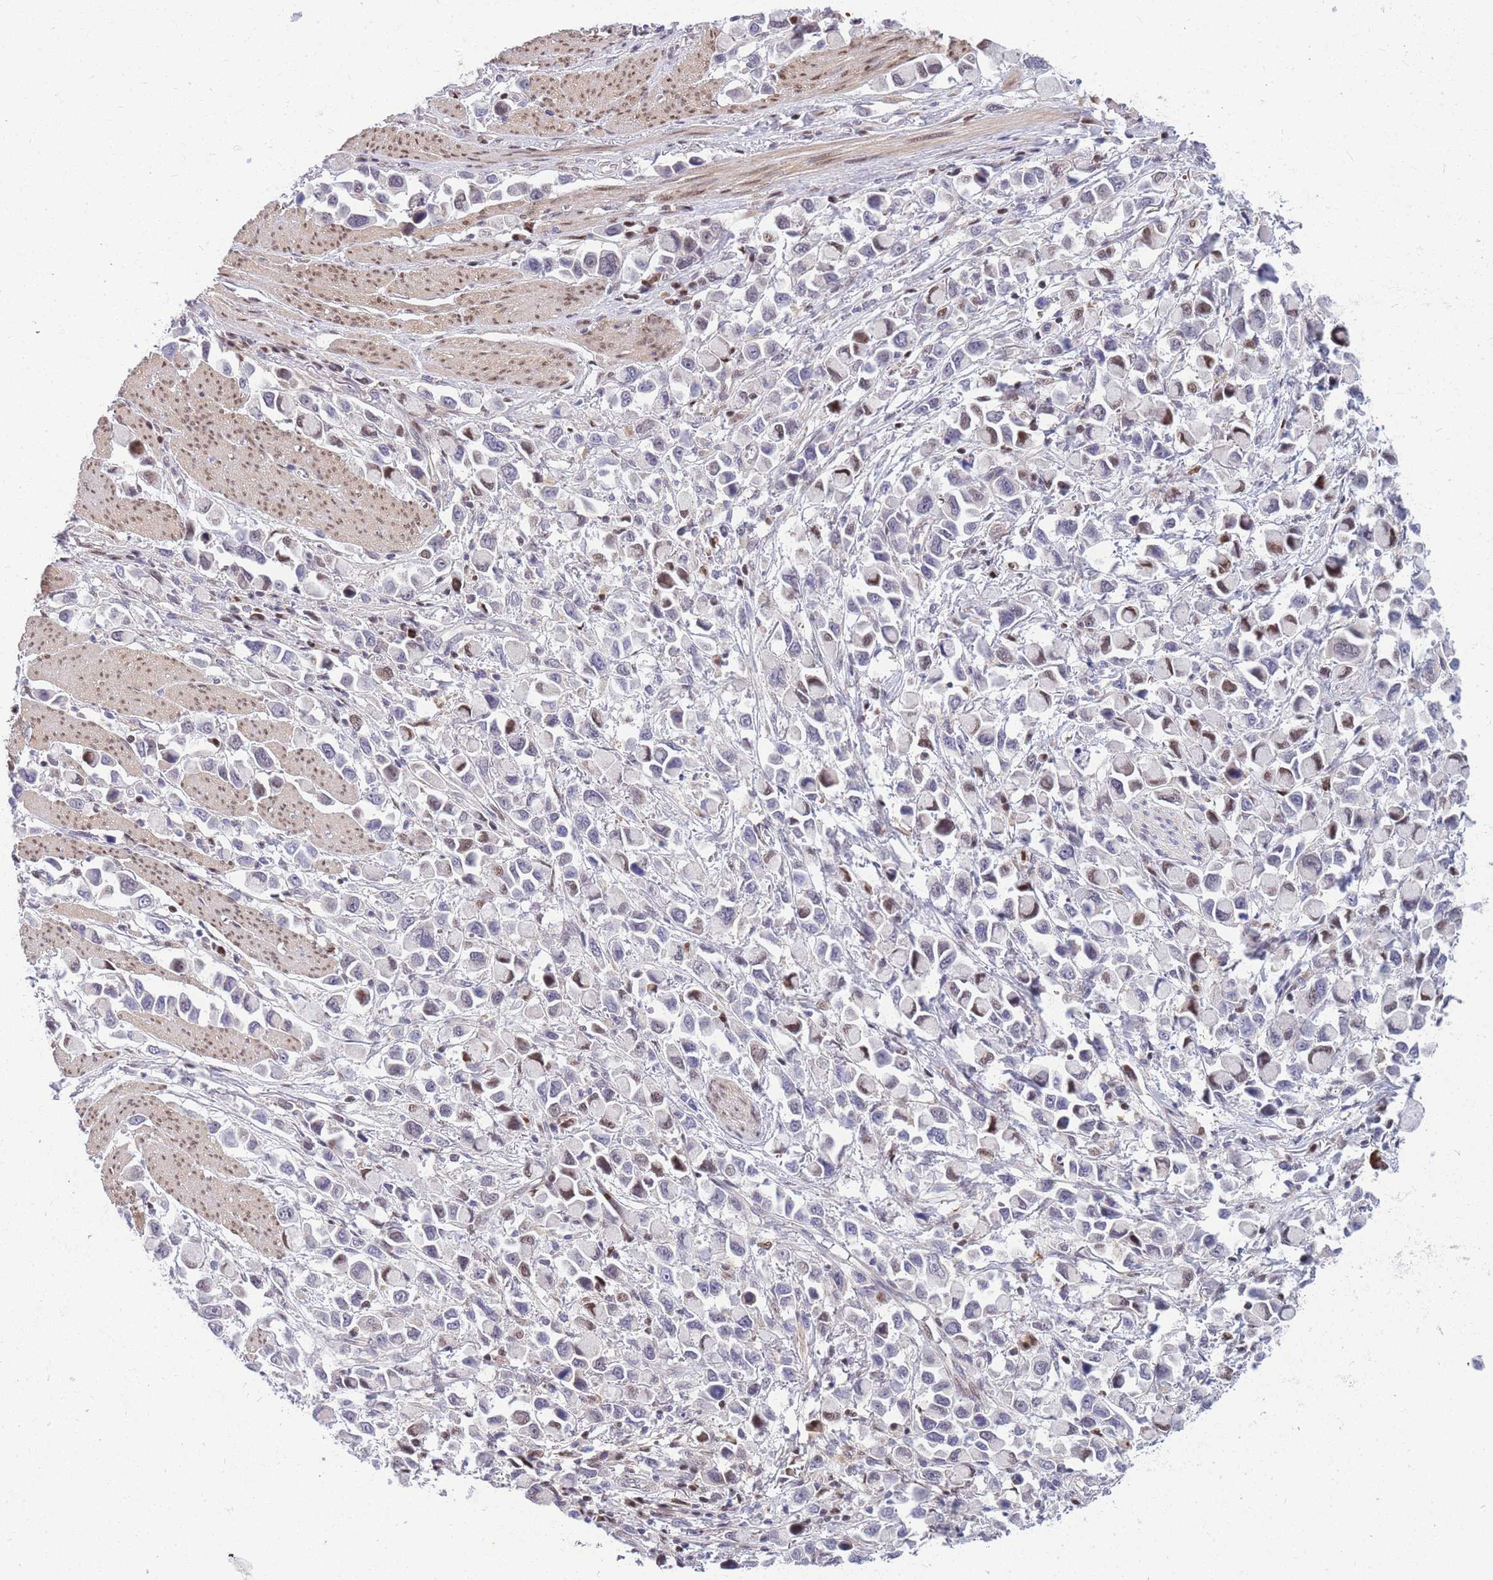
{"staining": {"intensity": "moderate", "quantity": "<25%", "location": "nuclear"}, "tissue": "stomach cancer", "cell_type": "Tumor cells", "image_type": "cancer", "snomed": [{"axis": "morphology", "description": "Adenocarcinoma, NOS"}, {"axis": "topography", "description": "Stomach"}], "caption": "Stomach cancer (adenocarcinoma) stained with IHC exhibits moderate nuclear expression in about <25% of tumor cells. Ihc stains the protein of interest in brown and the nuclei are stained blue.", "gene": "CRACD", "patient": {"sex": "female", "age": 81}}